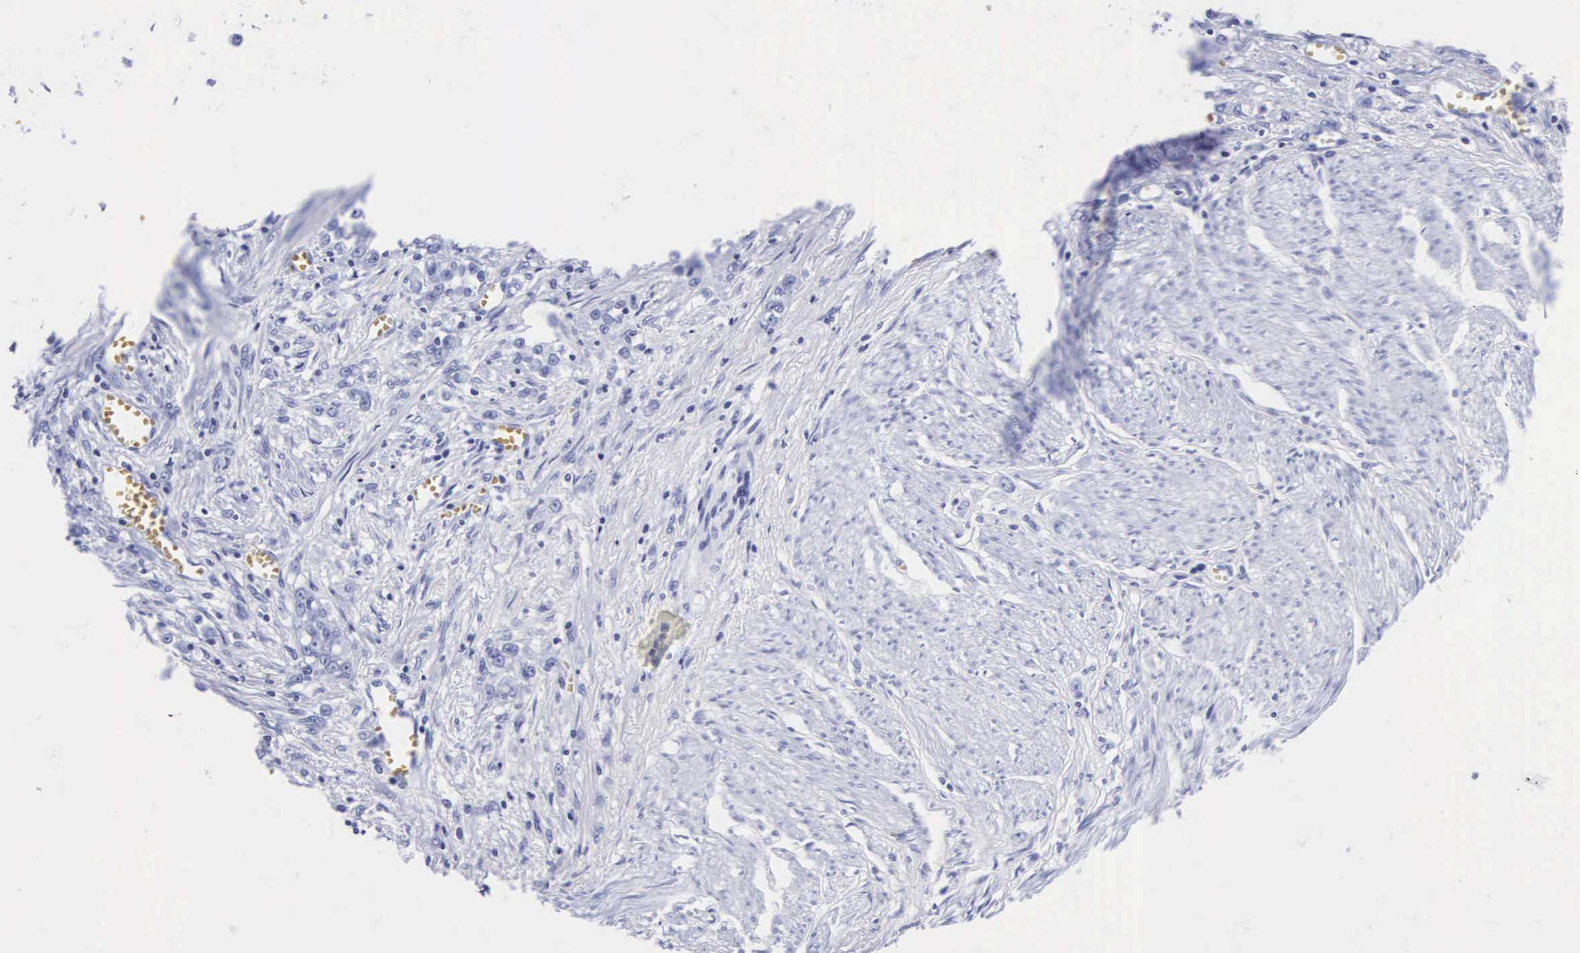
{"staining": {"intensity": "negative", "quantity": "none", "location": "none"}, "tissue": "stomach cancer", "cell_type": "Tumor cells", "image_type": "cancer", "snomed": [{"axis": "morphology", "description": "Adenocarcinoma, NOS"}, {"axis": "topography", "description": "Stomach"}], "caption": "An immunohistochemistry image of stomach adenocarcinoma is shown. There is no staining in tumor cells of stomach adenocarcinoma.", "gene": "CGB3", "patient": {"sex": "male", "age": 72}}